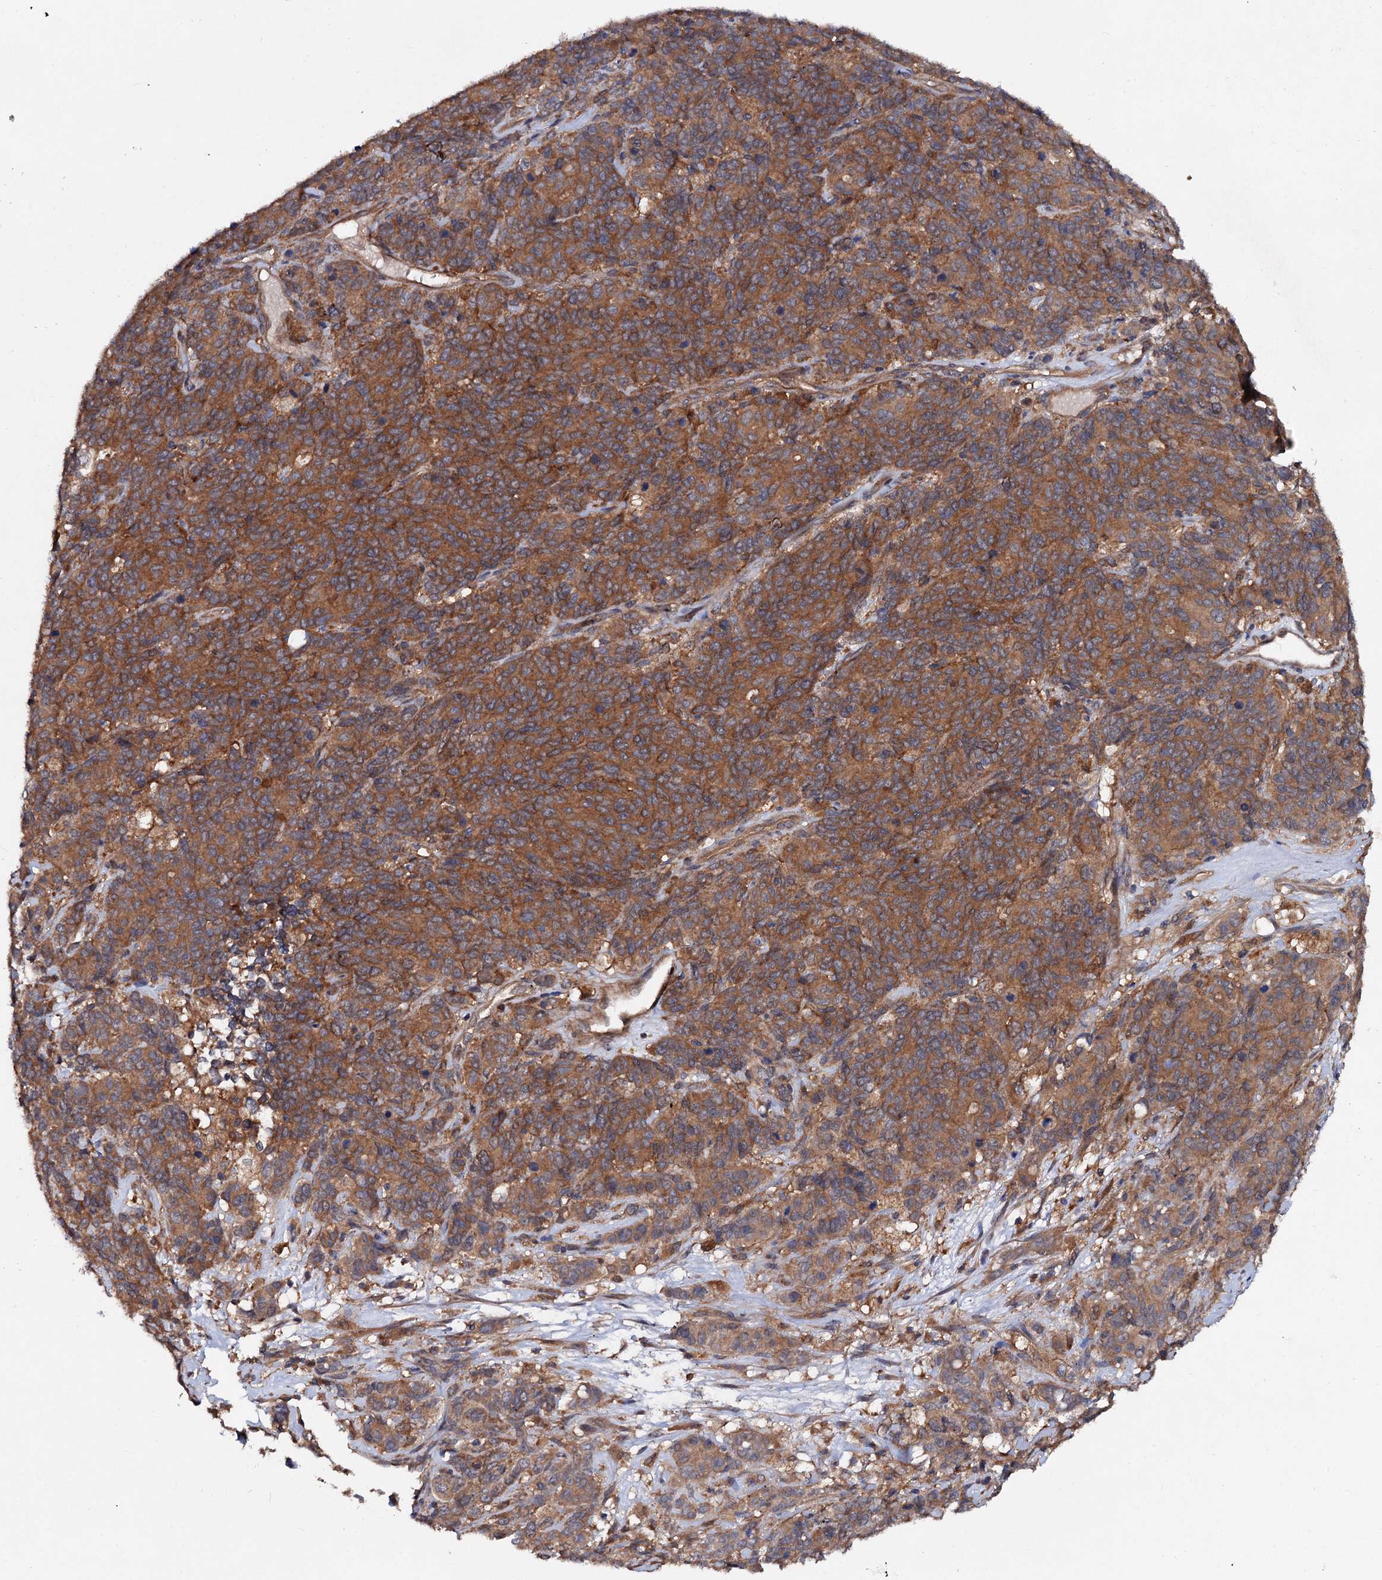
{"staining": {"intensity": "moderate", "quantity": ">75%", "location": "cytoplasmic/membranous"}, "tissue": "cervical cancer", "cell_type": "Tumor cells", "image_type": "cancer", "snomed": [{"axis": "morphology", "description": "Squamous cell carcinoma, NOS"}, {"axis": "topography", "description": "Cervix"}], "caption": "Cervical cancer stained for a protein displays moderate cytoplasmic/membranous positivity in tumor cells.", "gene": "VPS29", "patient": {"sex": "female", "age": 60}}